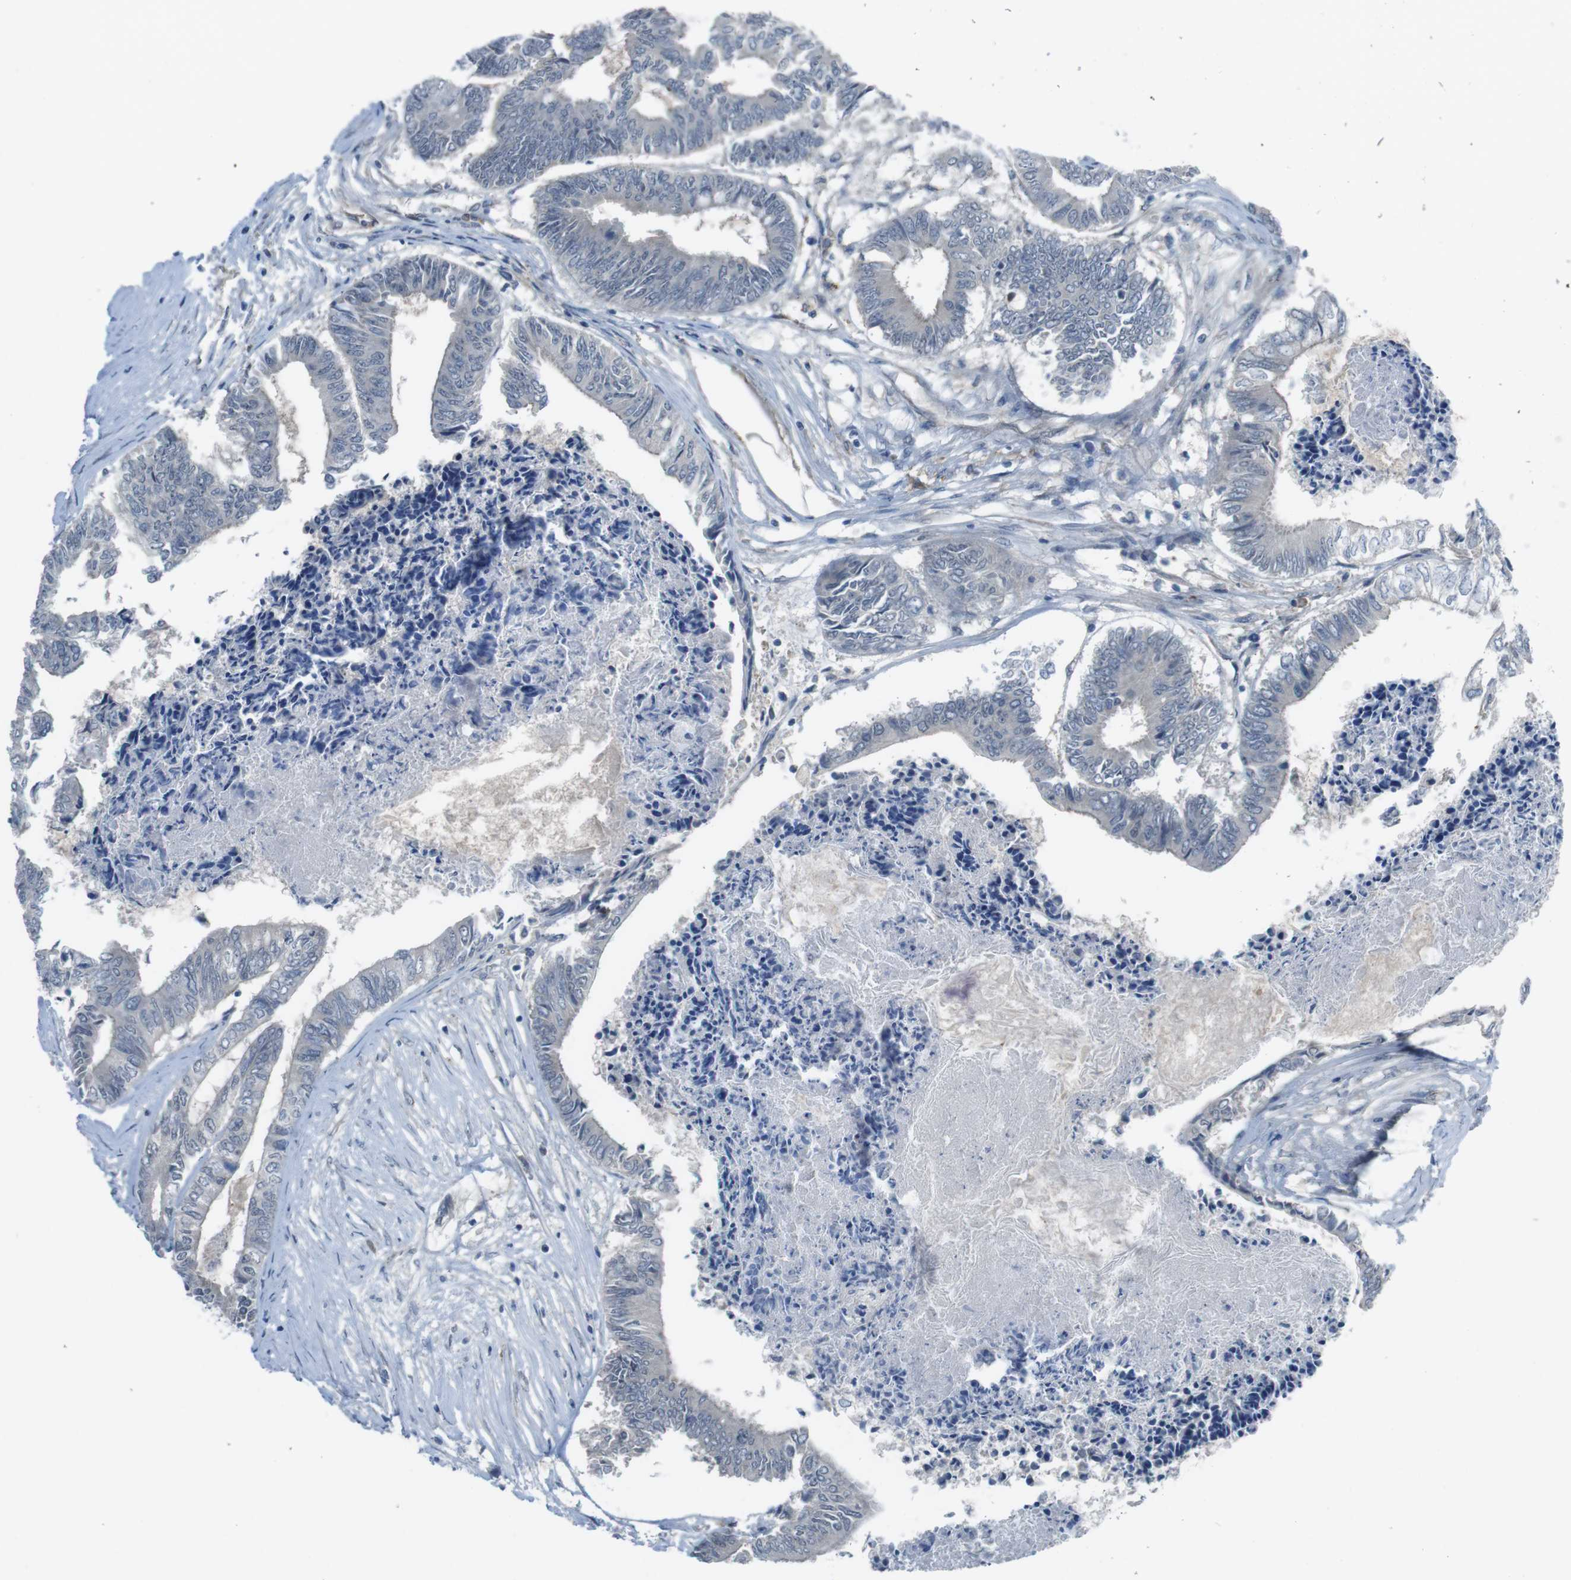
{"staining": {"intensity": "negative", "quantity": "none", "location": "none"}, "tissue": "colorectal cancer", "cell_type": "Tumor cells", "image_type": "cancer", "snomed": [{"axis": "morphology", "description": "Adenocarcinoma, NOS"}, {"axis": "topography", "description": "Rectum"}], "caption": "This is an IHC image of colorectal cancer (adenocarcinoma). There is no expression in tumor cells.", "gene": "ANK2", "patient": {"sex": "male", "age": 63}}